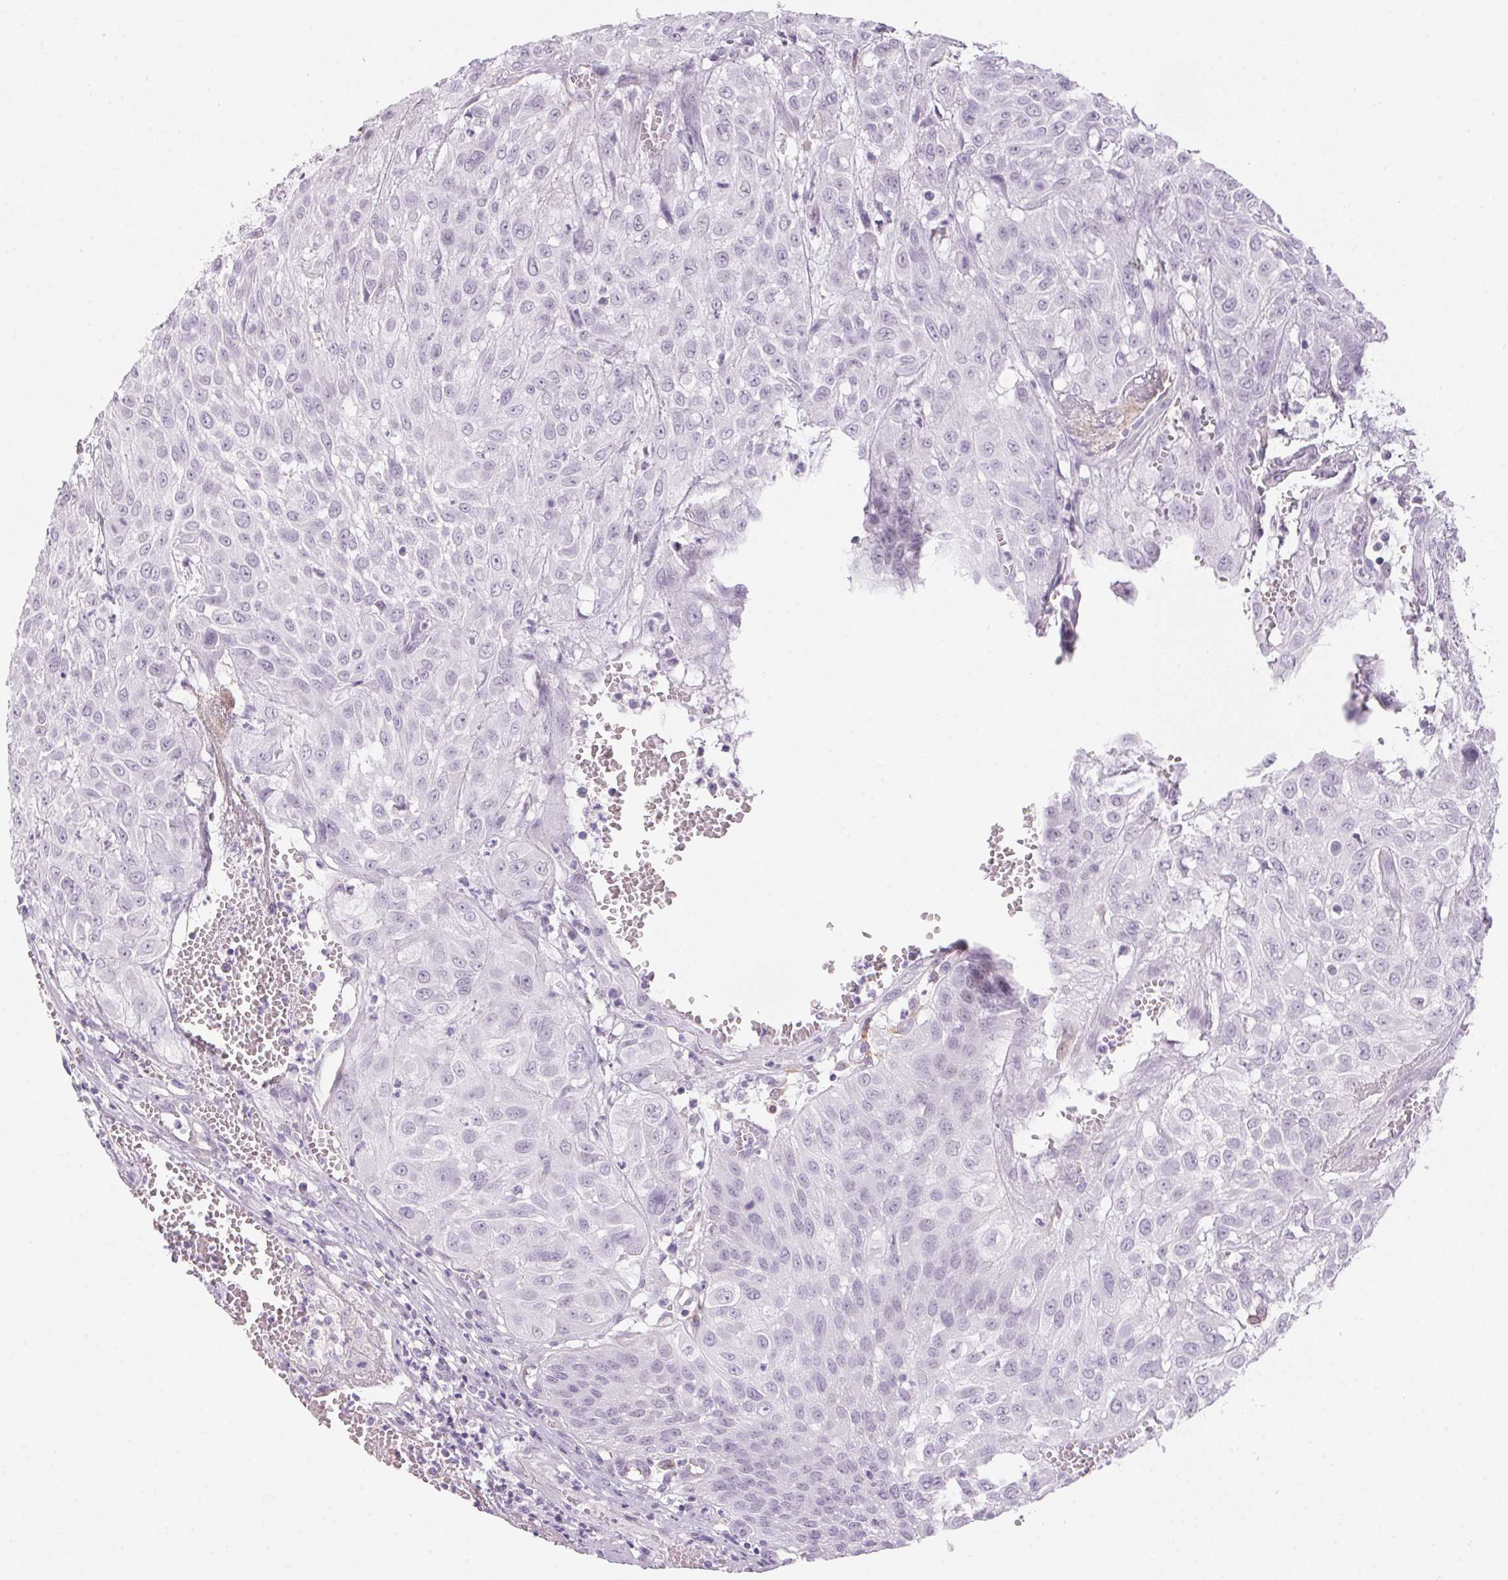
{"staining": {"intensity": "negative", "quantity": "none", "location": "none"}, "tissue": "urothelial cancer", "cell_type": "Tumor cells", "image_type": "cancer", "snomed": [{"axis": "morphology", "description": "Urothelial carcinoma, High grade"}, {"axis": "topography", "description": "Urinary bladder"}], "caption": "Tumor cells show no significant staining in urothelial carcinoma (high-grade). Nuclei are stained in blue.", "gene": "CADPS", "patient": {"sex": "male", "age": 57}}